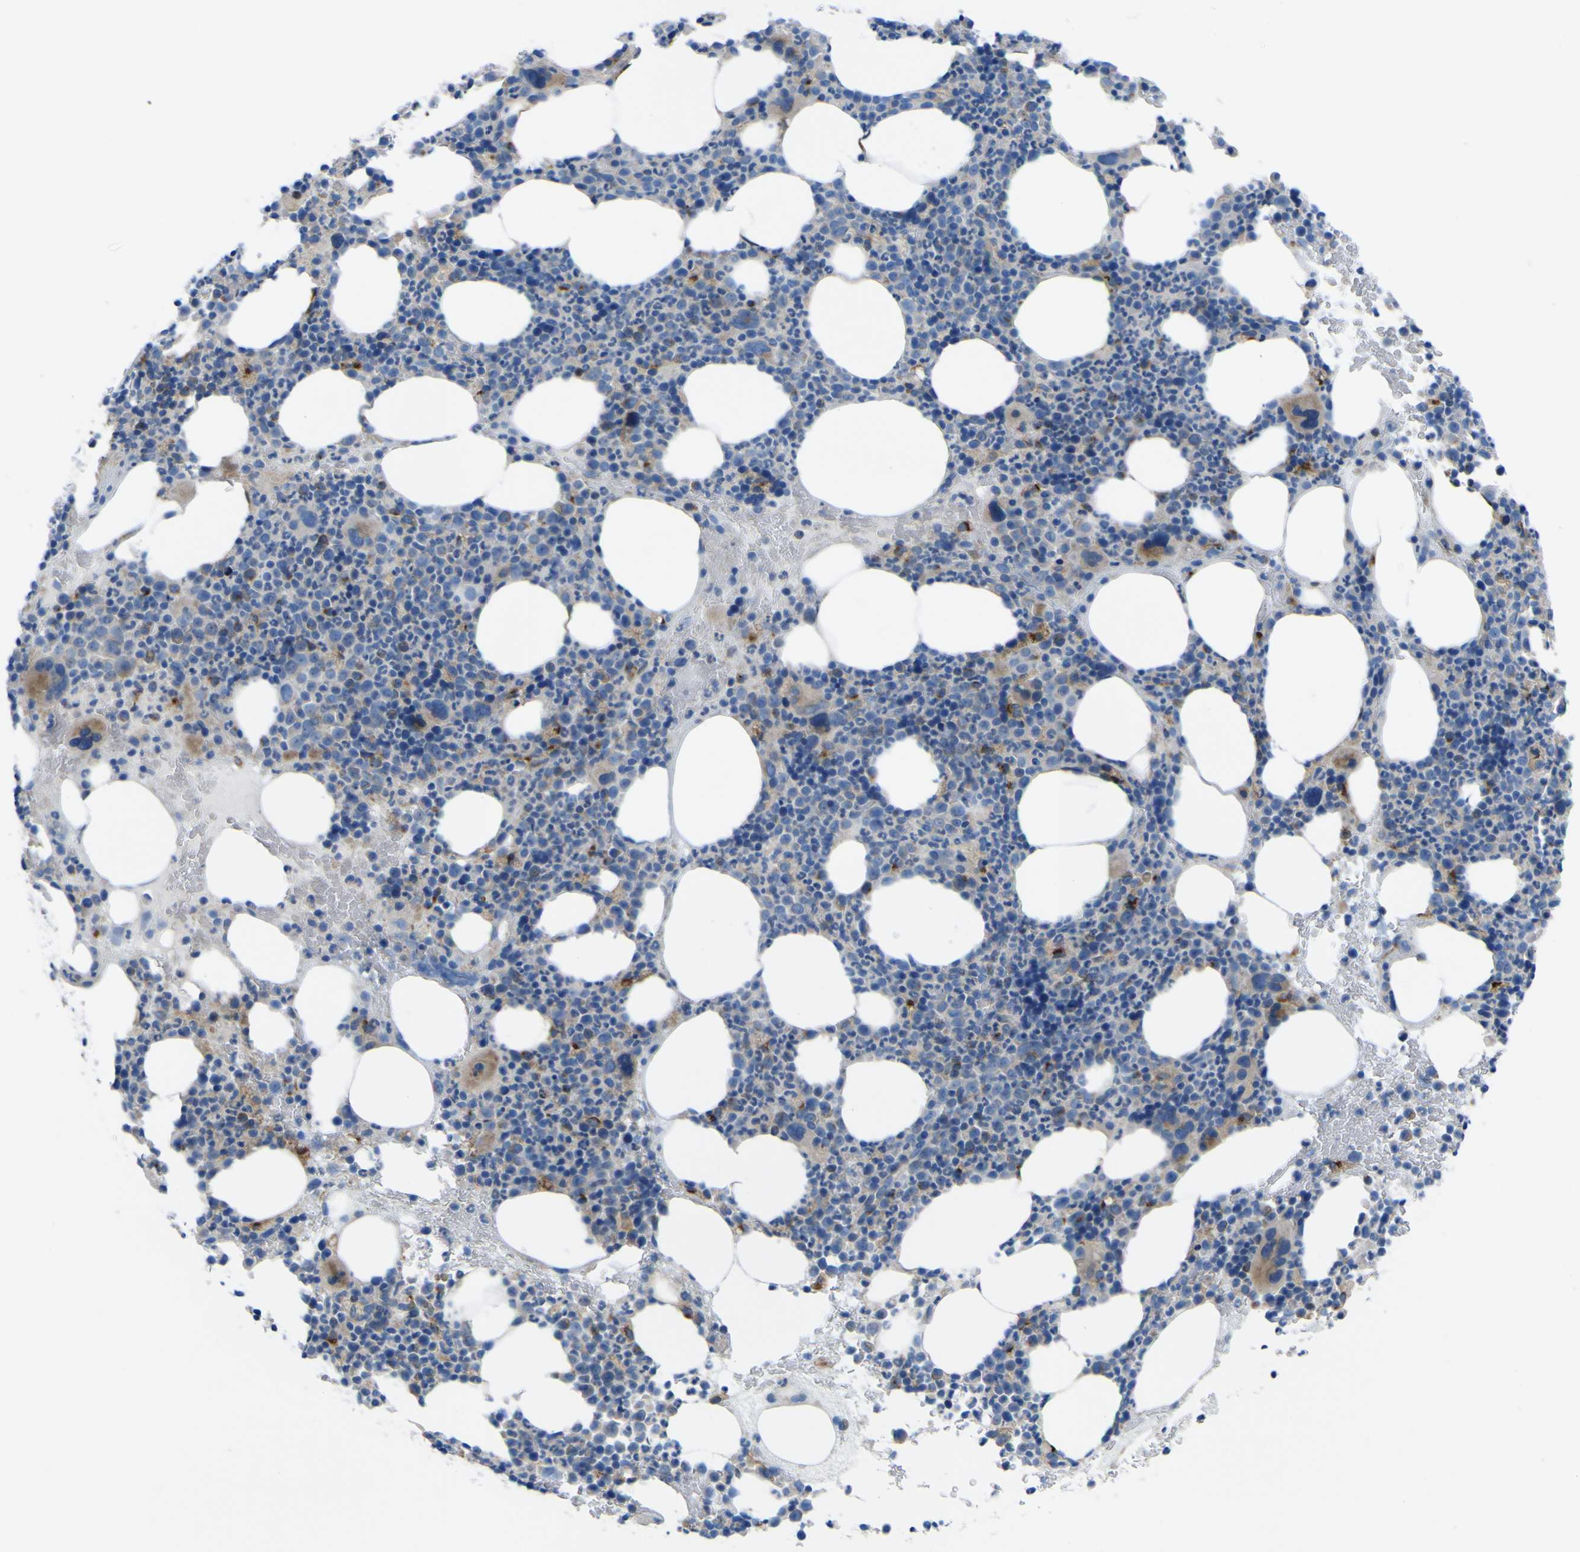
{"staining": {"intensity": "weak", "quantity": "<25%", "location": "cytoplasmic/membranous"}, "tissue": "bone marrow", "cell_type": "Hematopoietic cells", "image_type": "normal", "snomed": [{"axis": "morphology", "description": "Normal tissue, NOS"}, {"axis": "morphology", "description": "Inflammation, NOS"}, {"axis": "topography", "description": "Bone marrow"}], "caption": "Human bone marrow stained for a protein using immunohistochemistry (IHC) exhibits no expression in hematopoietic cells.", "gene": "CST3", "patient": {"sex": "male", "age": 73}}